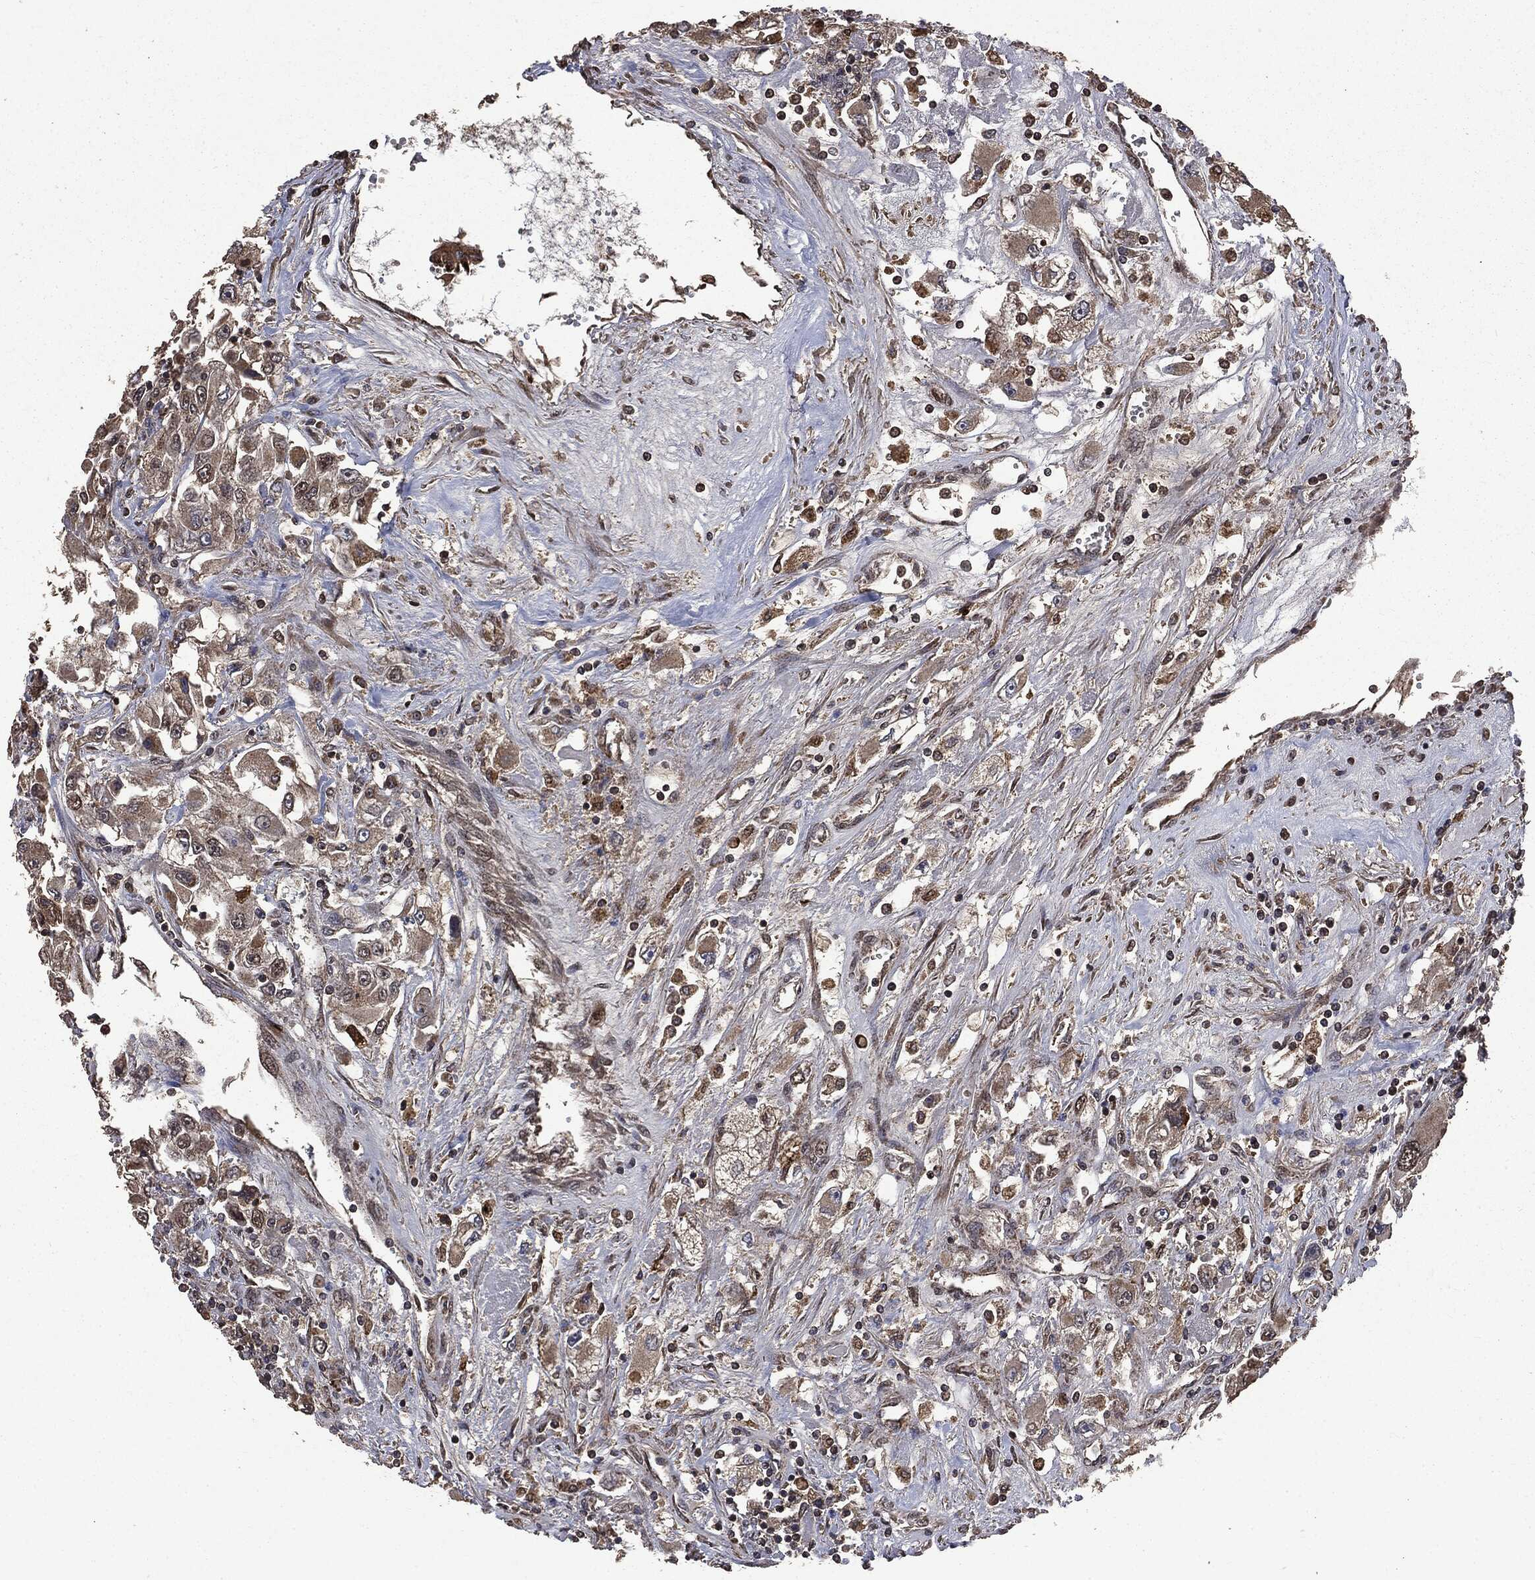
{"staining": {"intensity": "weak", "quantity": ">75%", "location": "cytoplasmic/membranous"}, "tissue": "renal cancer", "cell_type": "Tumor cells", "image_type": "cancer", "snomed": [{"axis": "morphology", "description": "Adenocarcinoma, NOS"}, {"axis": "topography", "description": "Kidney"}], "caption": "Immunohistochemistry (IHC) histopathology image of neoplastic tissue: renal adenocarcinoma stained using immunohistochemistry shows low levels of weak protein expression localized specifically in the cytoplasmic/membranous of tumor cells, appearing as a cytoplasmic/membranous brown color.", "gene": "PPP6R2", "patient": {"sex": "female", "age": 52}}